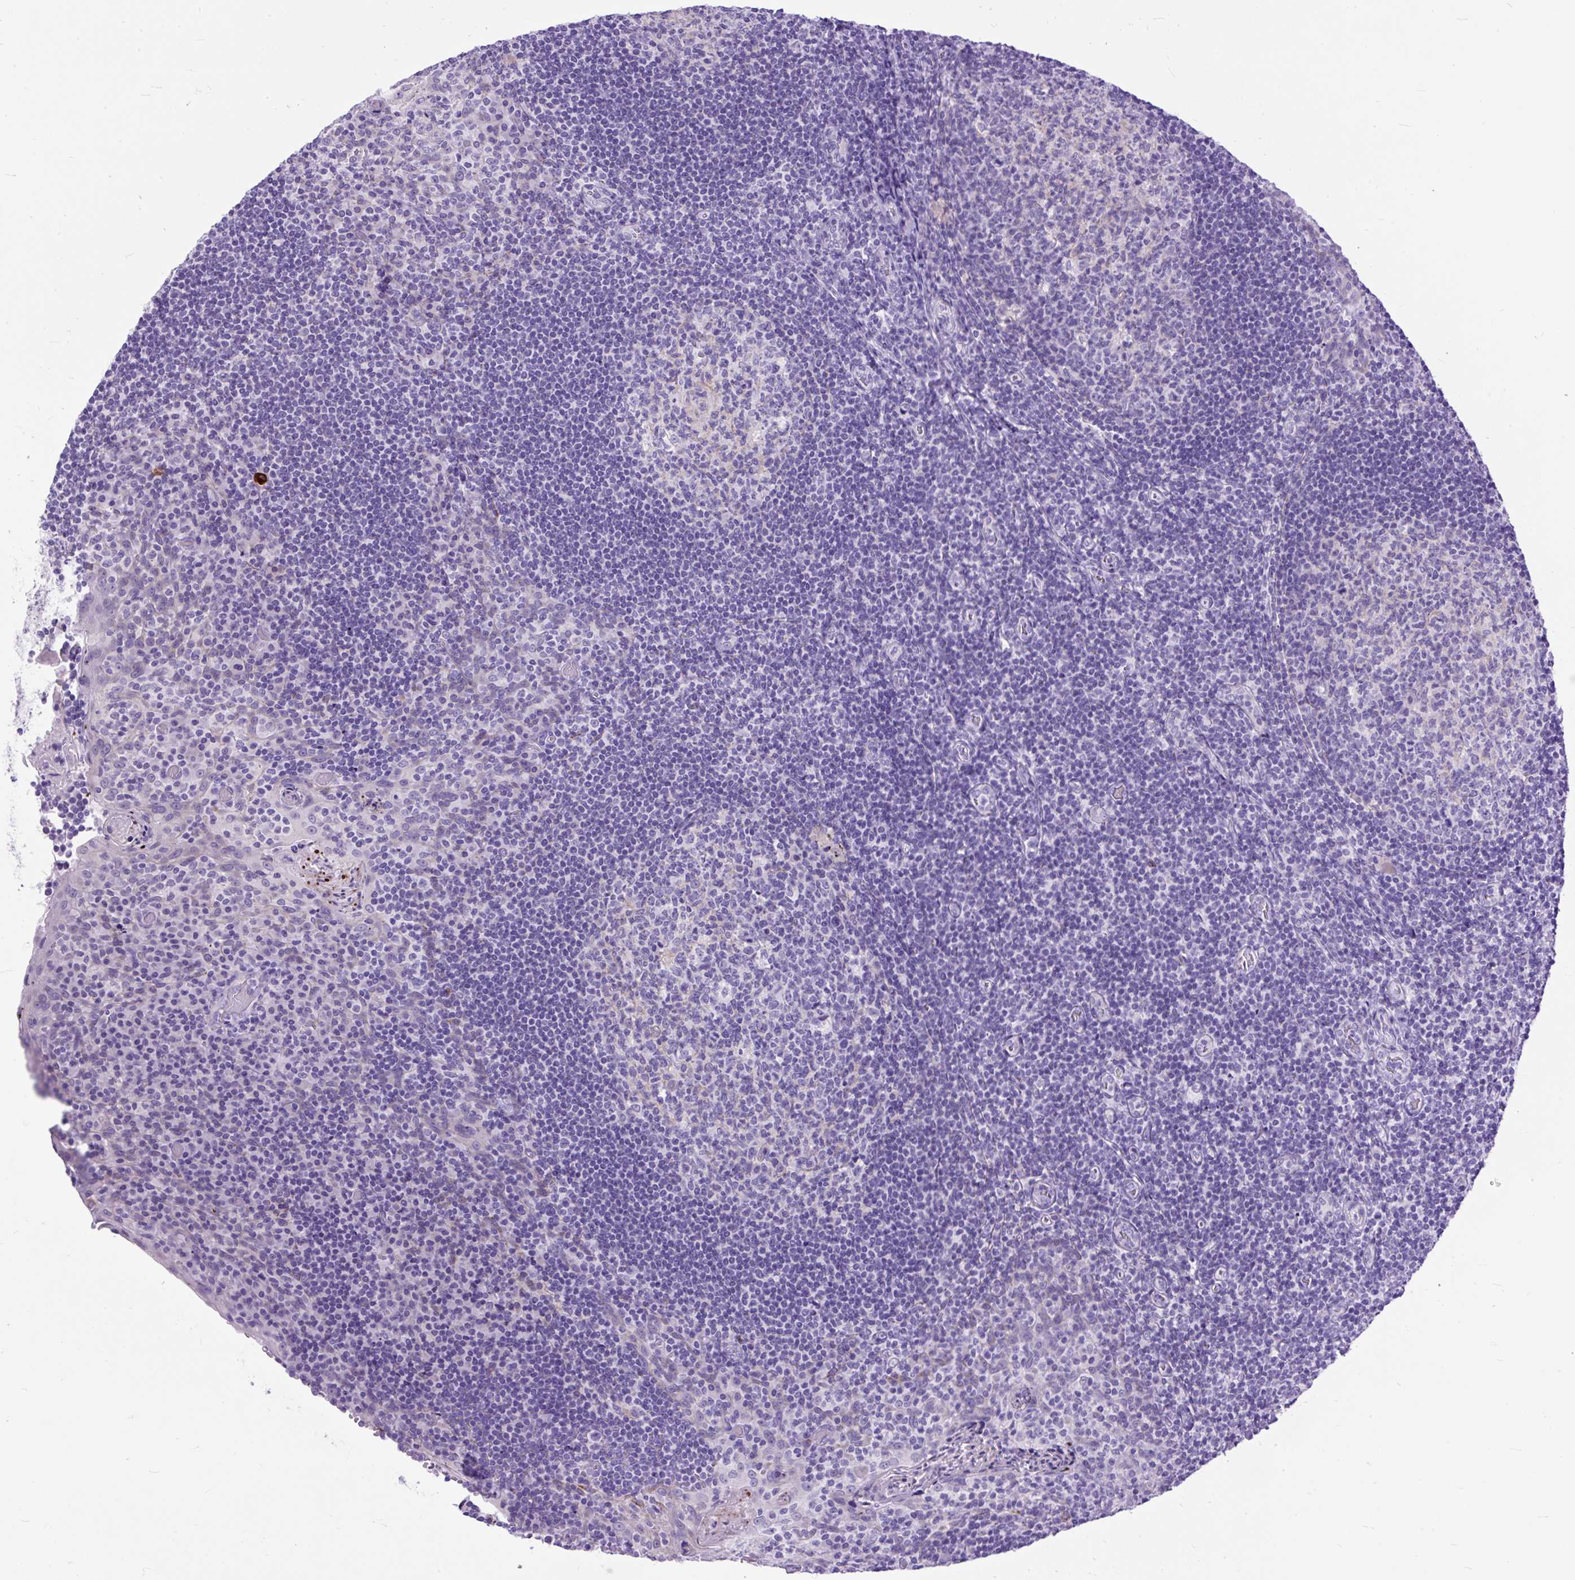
{"staining": {"intensity": "negative", "quantity": "none", "location": "none"}, "tissue": "tonsil", "cell_type": "Germinal center cells", "image_type": "normal", "snomed": [{"axis": "morphology", "description": "Normal tissue, NOS"}, {"axis": "topography", "description": "Tonsil"}], "caption": "Immunohistochemistry (IHC) micrograph of normal human tonsil stained for a protein (brown), which reveals no staining in germinal center cells.", "gene": "ZNF256", "patient": {"sex": "male", "age": 17}}